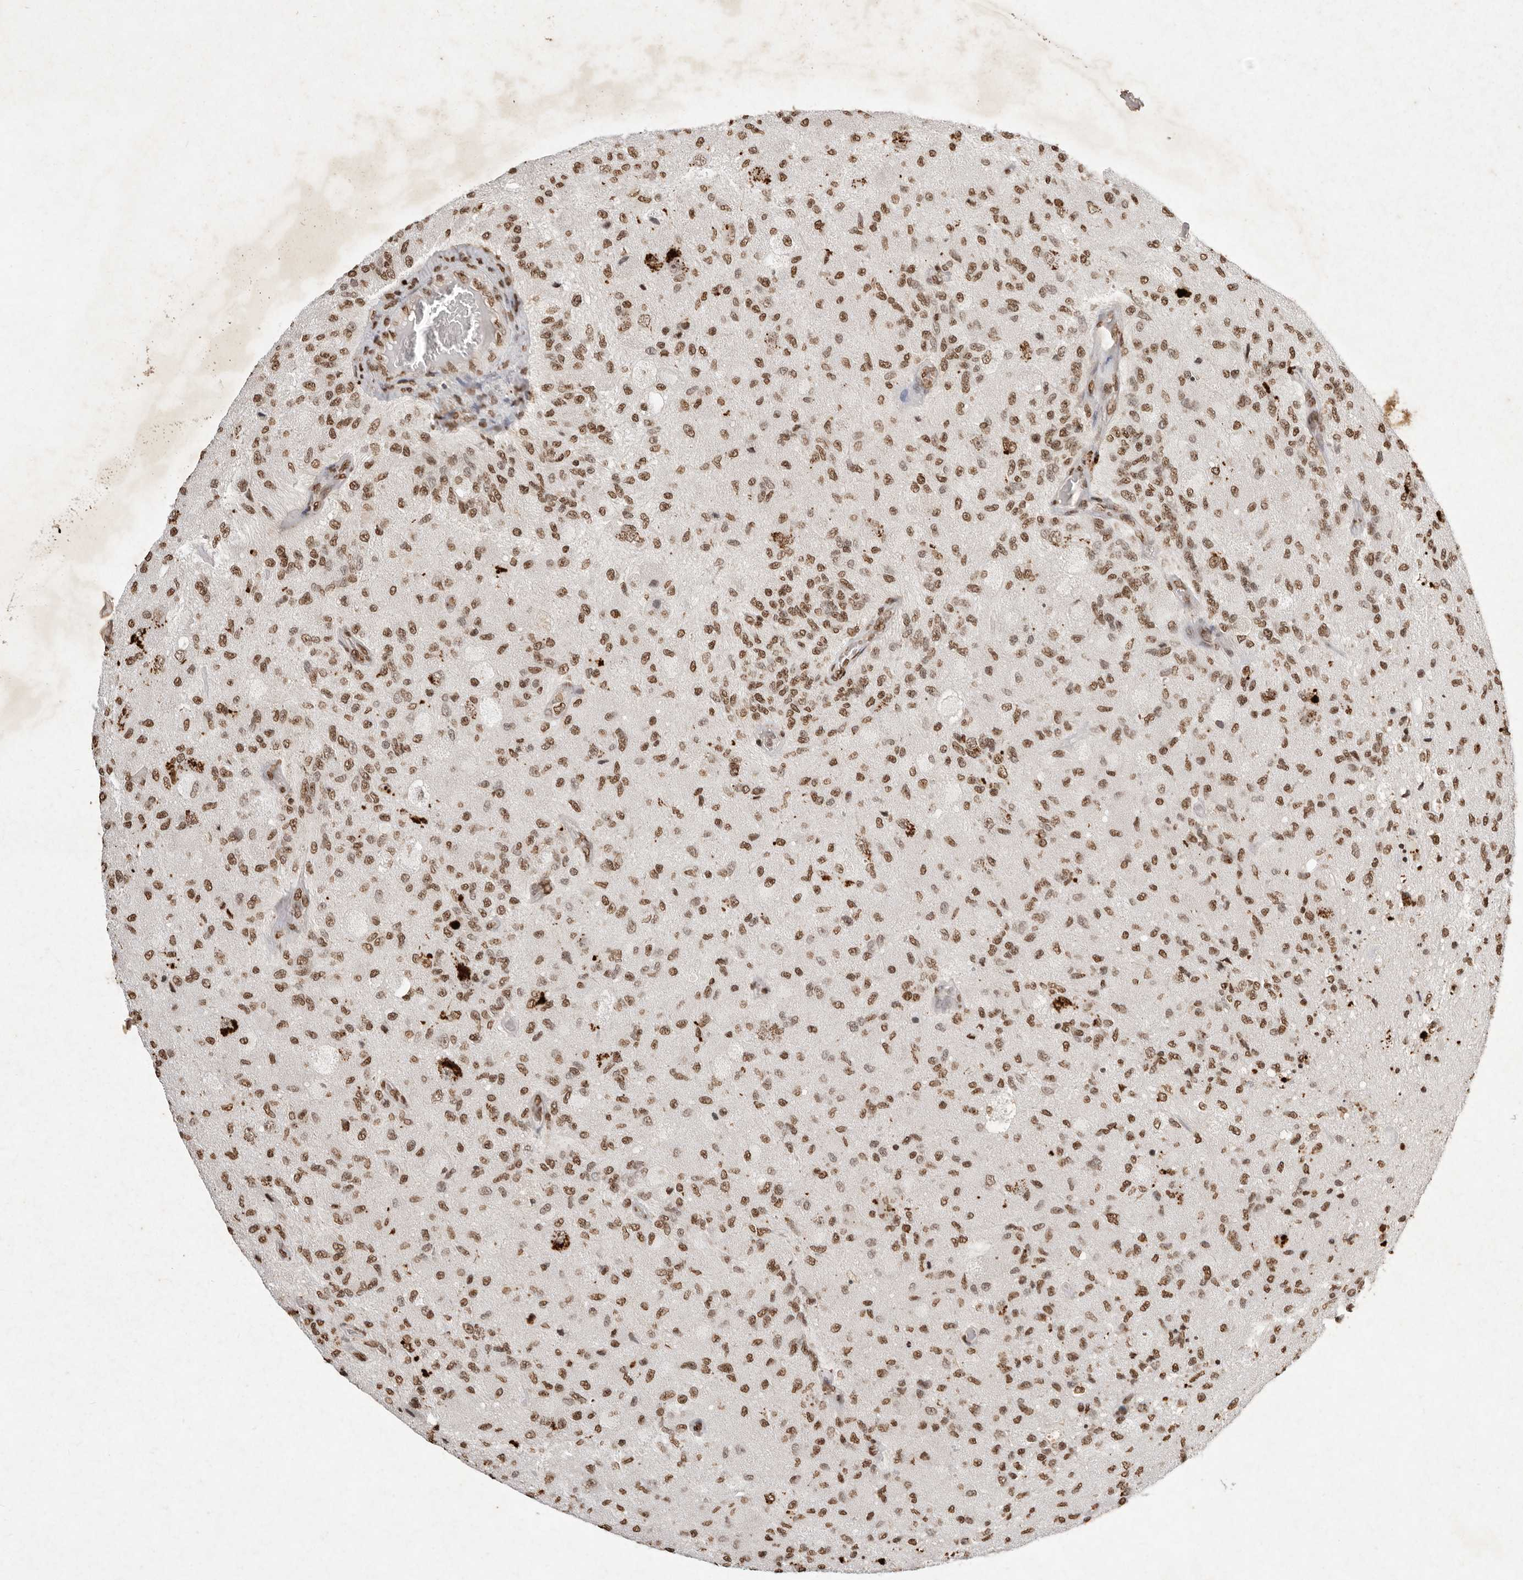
{"staining": {"intensity": "moderate", "quantity": ">75%", "location": "nuclear"}, "tissue": "glioma", "cell_type": "Tumor cells", "image_type": "cancer", "snomed": [{"axis": "morphology", "description": "Normal tissue, NOS"}, {"axis": "morphology", "description": "Glioma, malignant, High grade"}, {"axis": "topography", "description": "Cerebral cortex"}], "caption": "Glioma was stained to show a protein in brown. There is medium levels of moderate nuclear expression in about >75% of tumor cells.", "gene": "NKX3-2", "patient": {"sex": "male", "age": 77}}